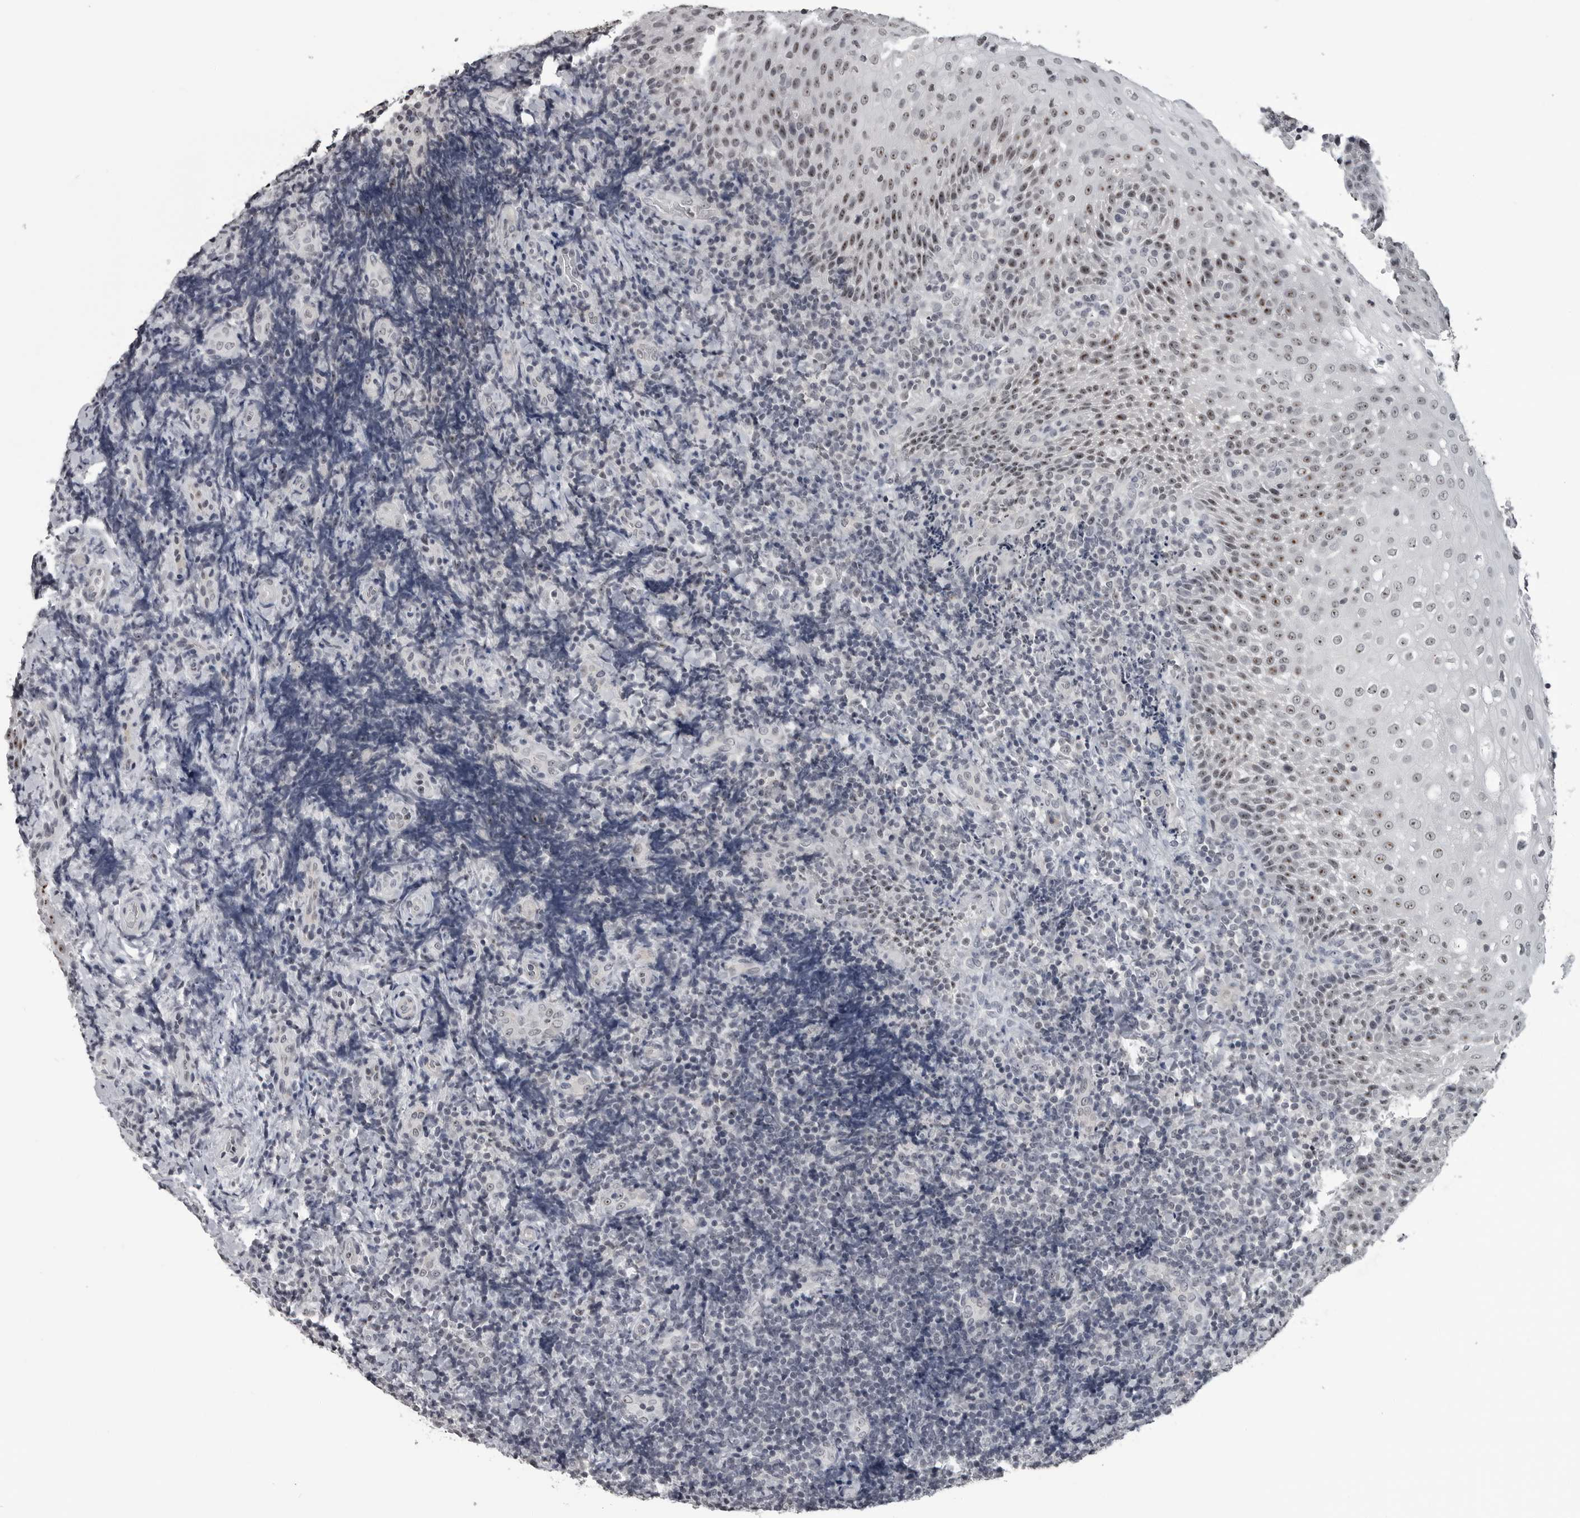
{"staining": {"intensity": "negative", "quantity": "none", "location": "none"}, "tissue": "lymphoma", "cell_type": "Tumor cells", "image_type": "cancer", "snomed": [{"axis": "morphology", "description": "Malignant lymphoma, non-Hodgkin's type, High grade"}, {"axis": "topography", "description": "Tonsil"}], "caption": "Tumor cells are negative for protein expression in human lymphoma. (DAB immunohistochemistry (IHC) visualized using brightfield microscopy, high magnification).", "gene": "DDX54", "patient": {"sex": "female", "age": 36}}